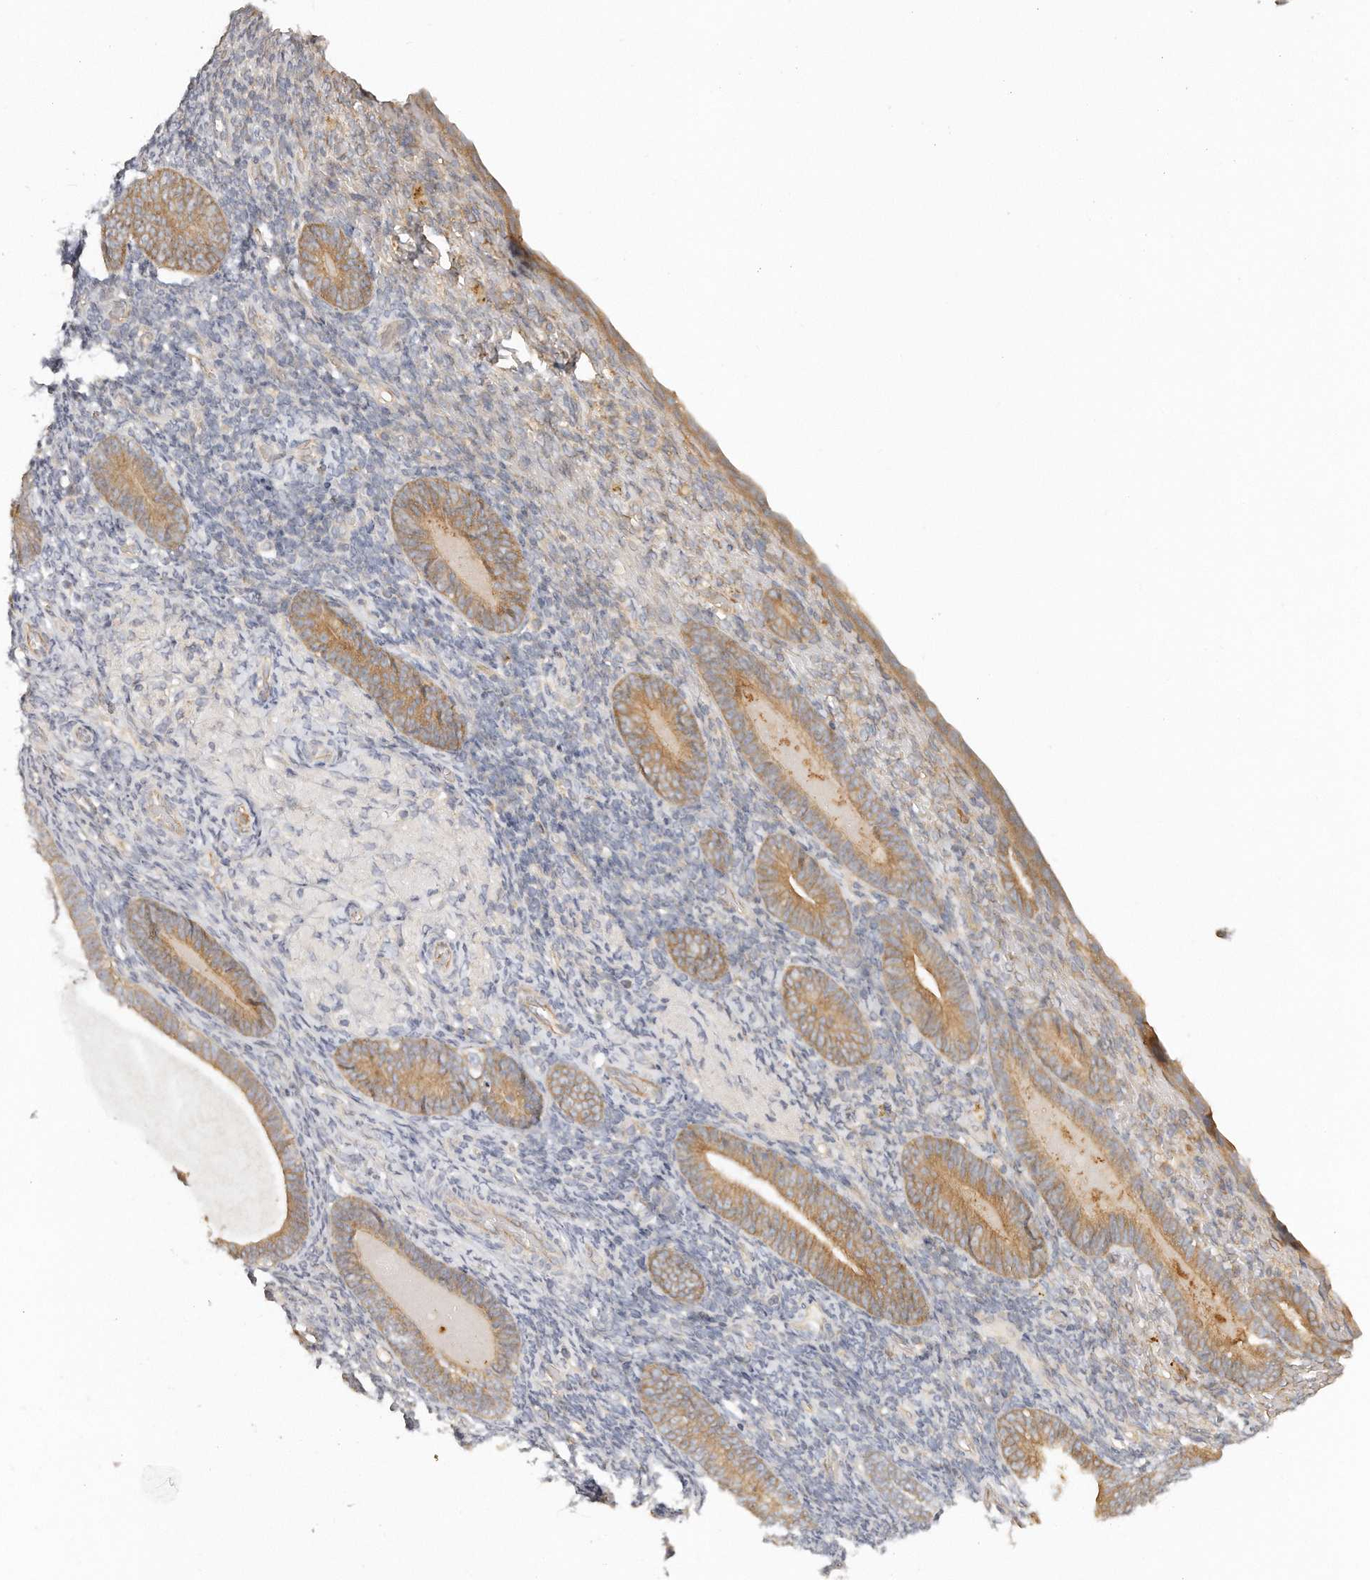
{"staining": {"intensity": "moderate", "quantity": "<25%", "location": "cytoplasmic/membranous"}, "tissue": "endometrium", "cell_type": "Cells in endometrial stroma", "image_type": "normal", "snomed": [{"axis": "morphology", "description": "Normal tissue, NOS"}, {"axis": "topography", "description": "Uterus"}, {"axis": "topography", "description": "Endometrium"}], "caption": "Immunohistochemistry histopathology image of unremarkable endometrium: human endometrium stained using IHC reveals low levels of moderate protein expression localized specifically in the cytoplasmic/membranous of cells in endometrial stroma, appearing as a cytoplasmic/membranous brown color.", "gene": "TTLL4", "patient": {"sex": "female", "age": 48}}